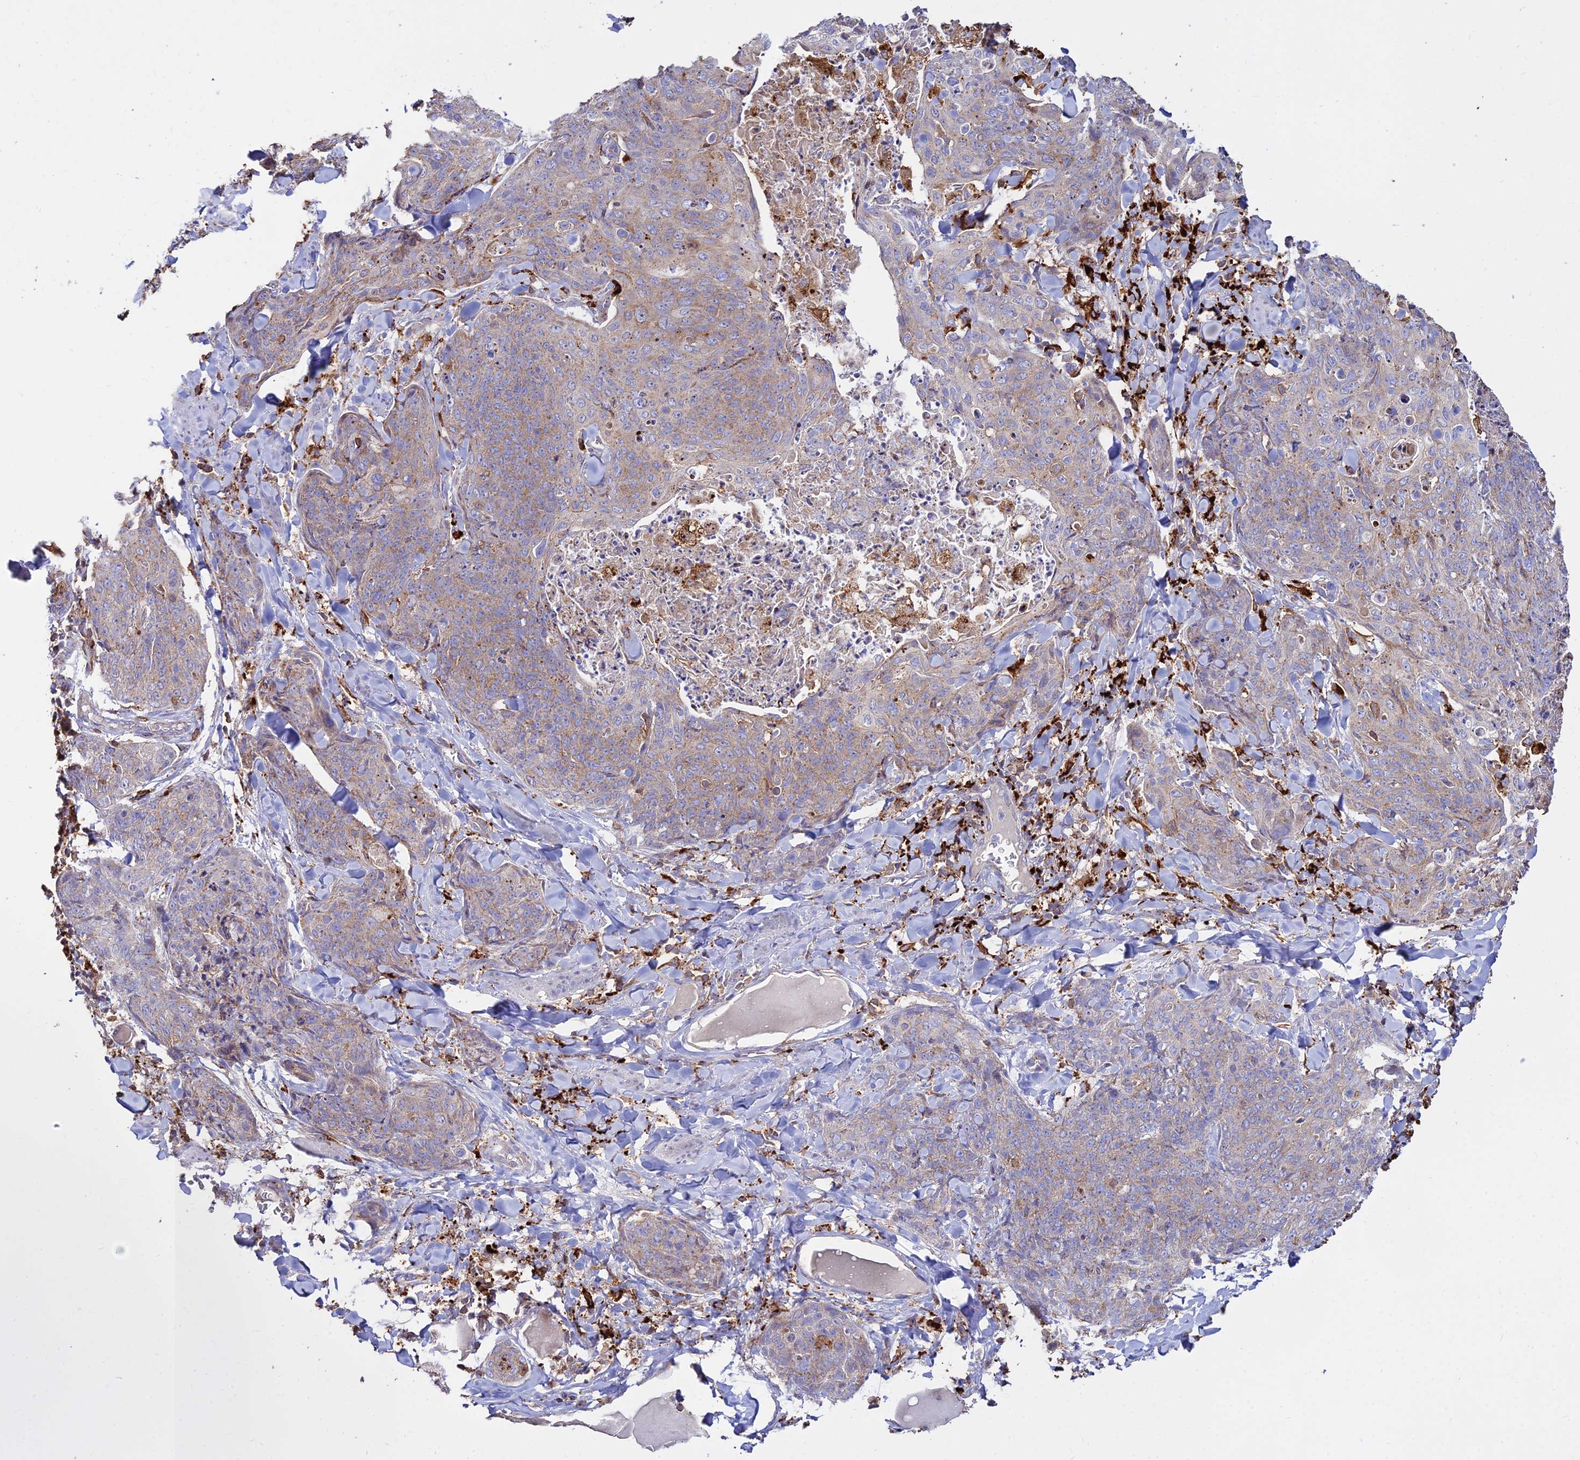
{"staining": {"intensity": "weak", "quantity": "25%-75%", "location": "cytoplasmic/membranous"}, "tissue": "skin cancer", "cell_type": "Tumor cells", "image_type": "cancer", "snomed": [{"axis": "morphology", "description": "Squamous cell carcinoma, NOS"}, {"axis": "topography", "description": "Skin"}, {"axis": "topography", "description": "Vulva"}], "caption": "An immunohistochemistry histopathology image of tumor tissue is shown. Protein staining in brown highlights weak cytoplasmic/membranous positivity in skin squamous cell carcinoma within tumor cells.", "gene": "PNLIPRP3", "patient": {"sex": "female", "age": 85}}